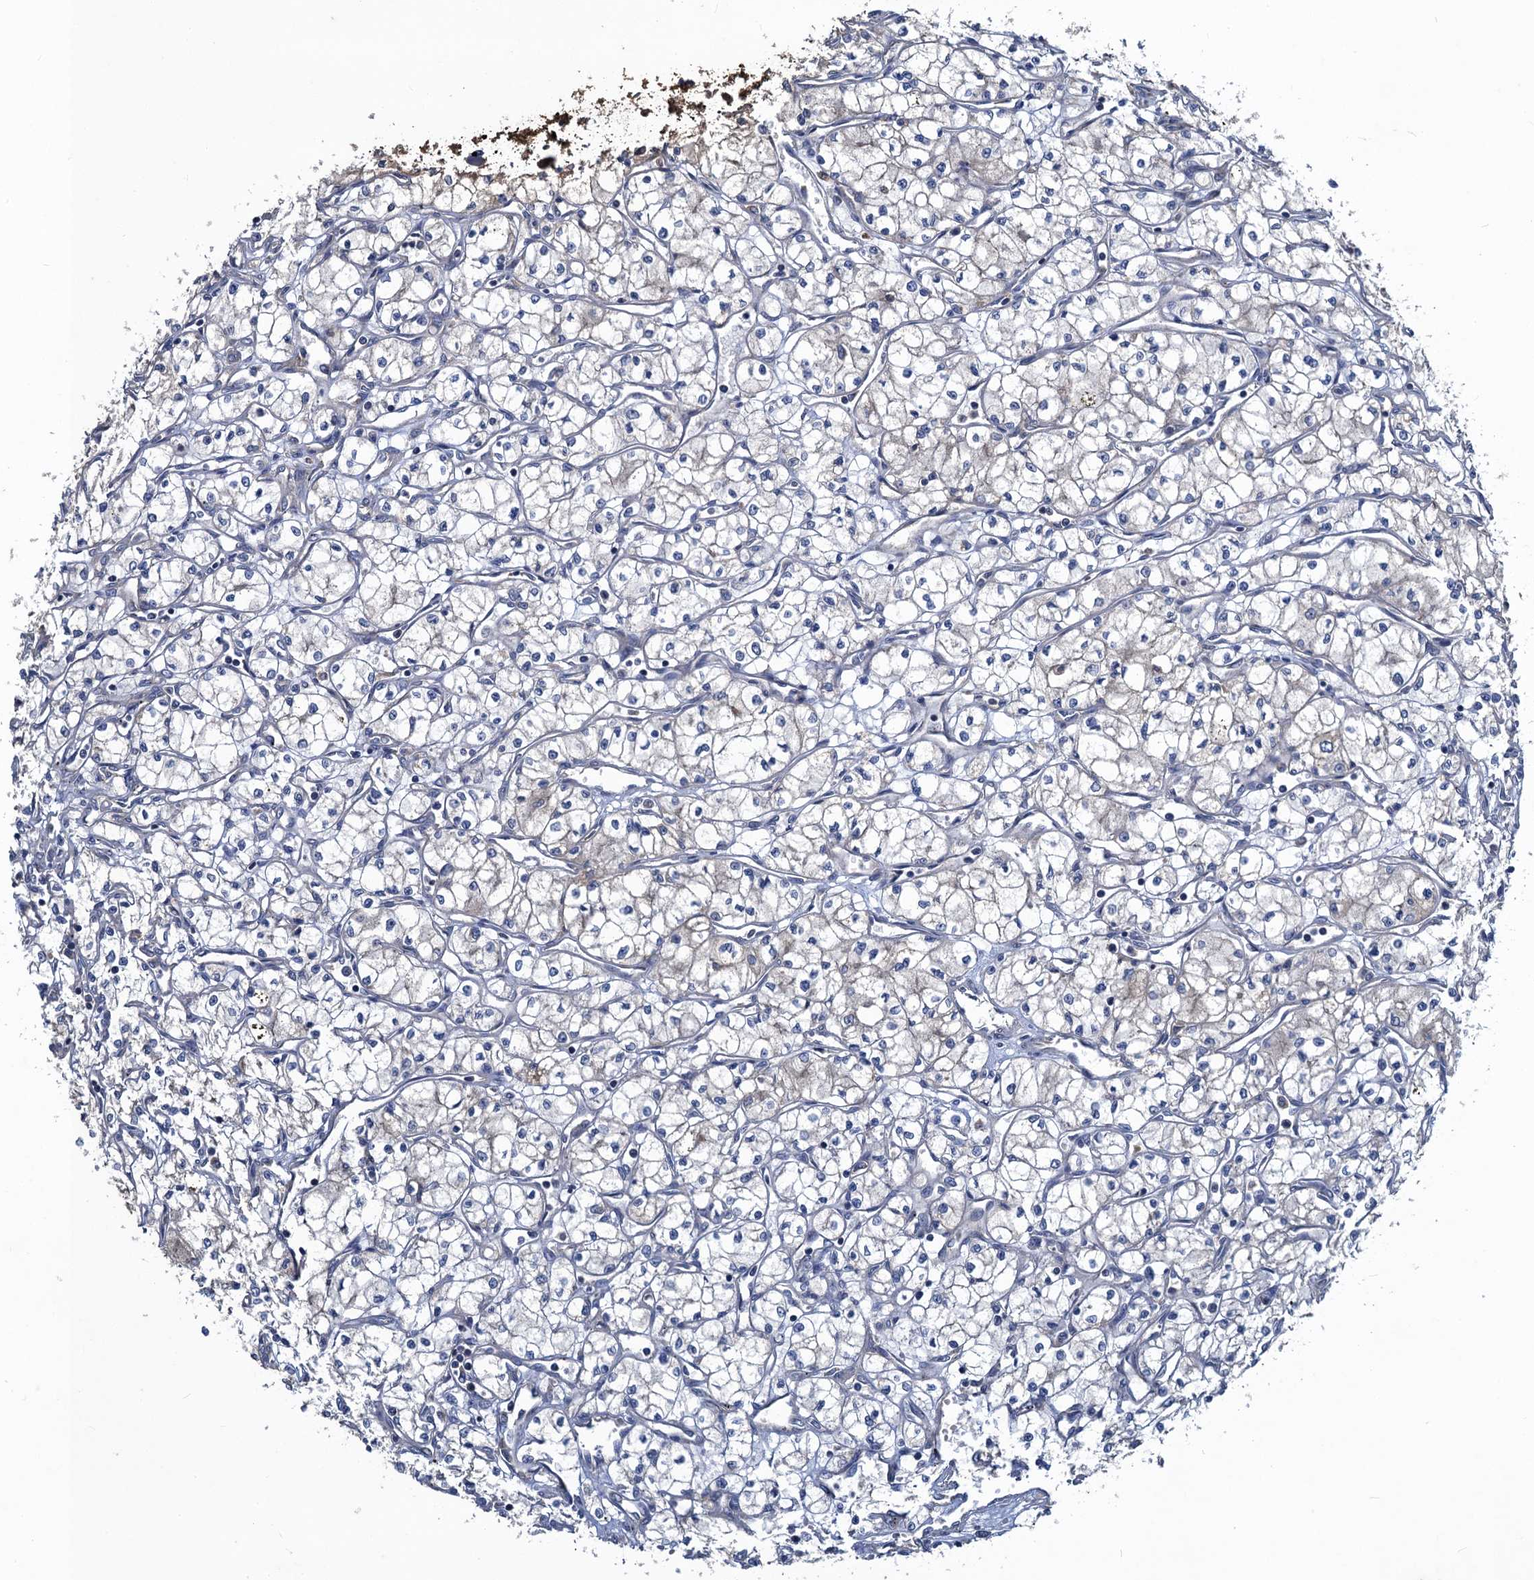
{"staining": {"intensity": "negative", "quantity": "none", "location": "none"}, "tissue": "renal cancer", "cell_type": "Tumor cells", "image_type": "cancer", "snomed": [{"axis": "morphology", "description": "Adenocarcinoma, NOS"}, {"axis": "topography", "description": "Kidney"}], "caption": "The photomicrograph demonstrates no staining of tumor cells in renal cancer (adenocarcinoma).", "gene": "SNAP29", "patient": {"sex": "male", "age": 59}}